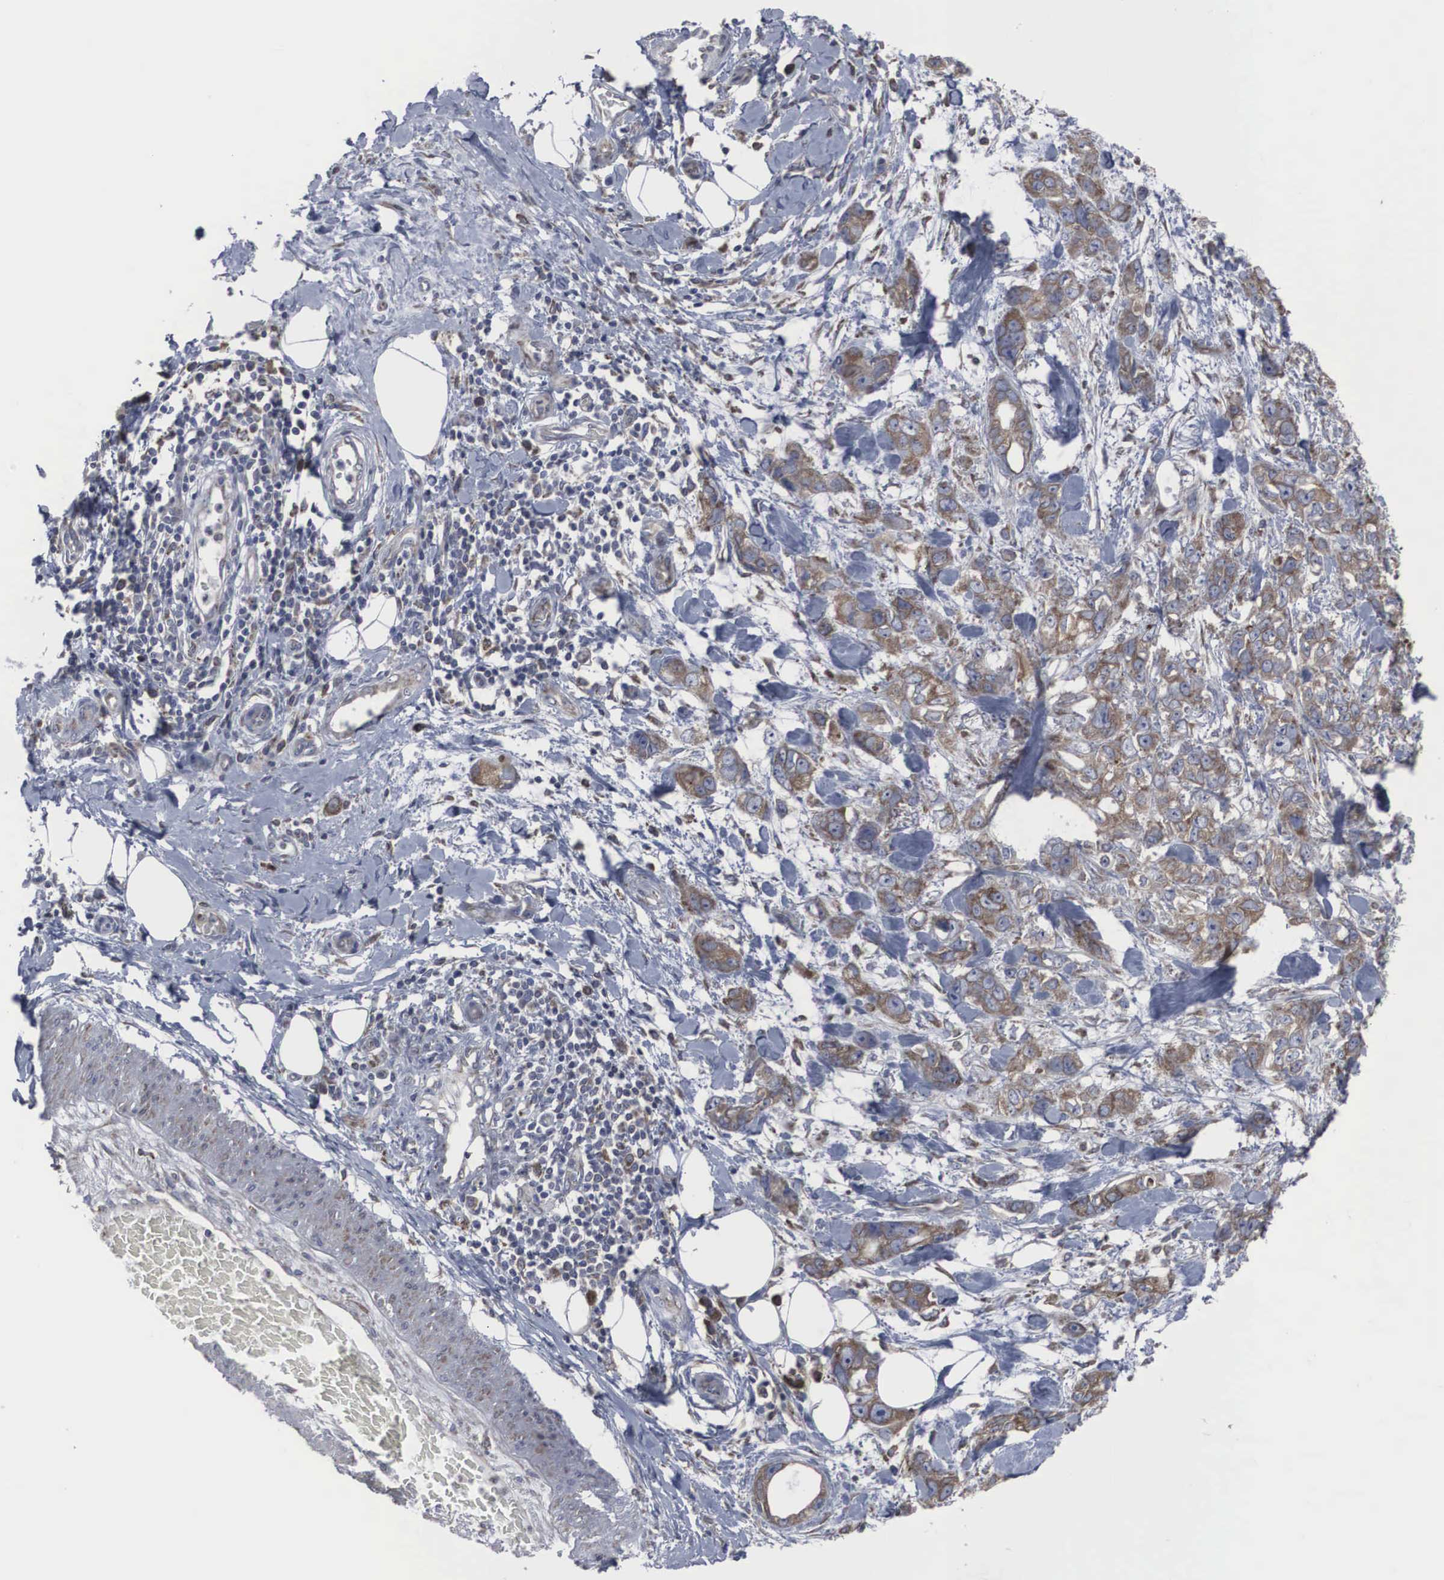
{"staining": {"intensity": "moderate", "quantity": "25%-75%", "location": "cytoplasmic/membranous"}, "tissue": "stomach cancer", "cell_type": "Tumor cells", "image_type": "cancer", "snomed": [{"axis": "morphology", "description": "Adenocarcinoma, NOS"}, {"axis": "topography", "description": "Stomach, upper"}], "caption": "DAB (3,3'-diaminobenzidine) immunohistochemical staining of human stomach adenocarcinoma exhibits moderate cytoplasmic/membranous protein staining in approximately 25%-75% of tumor cells.", "gene": "MIA2", "patient": {"sex": "male", "age": 47}}